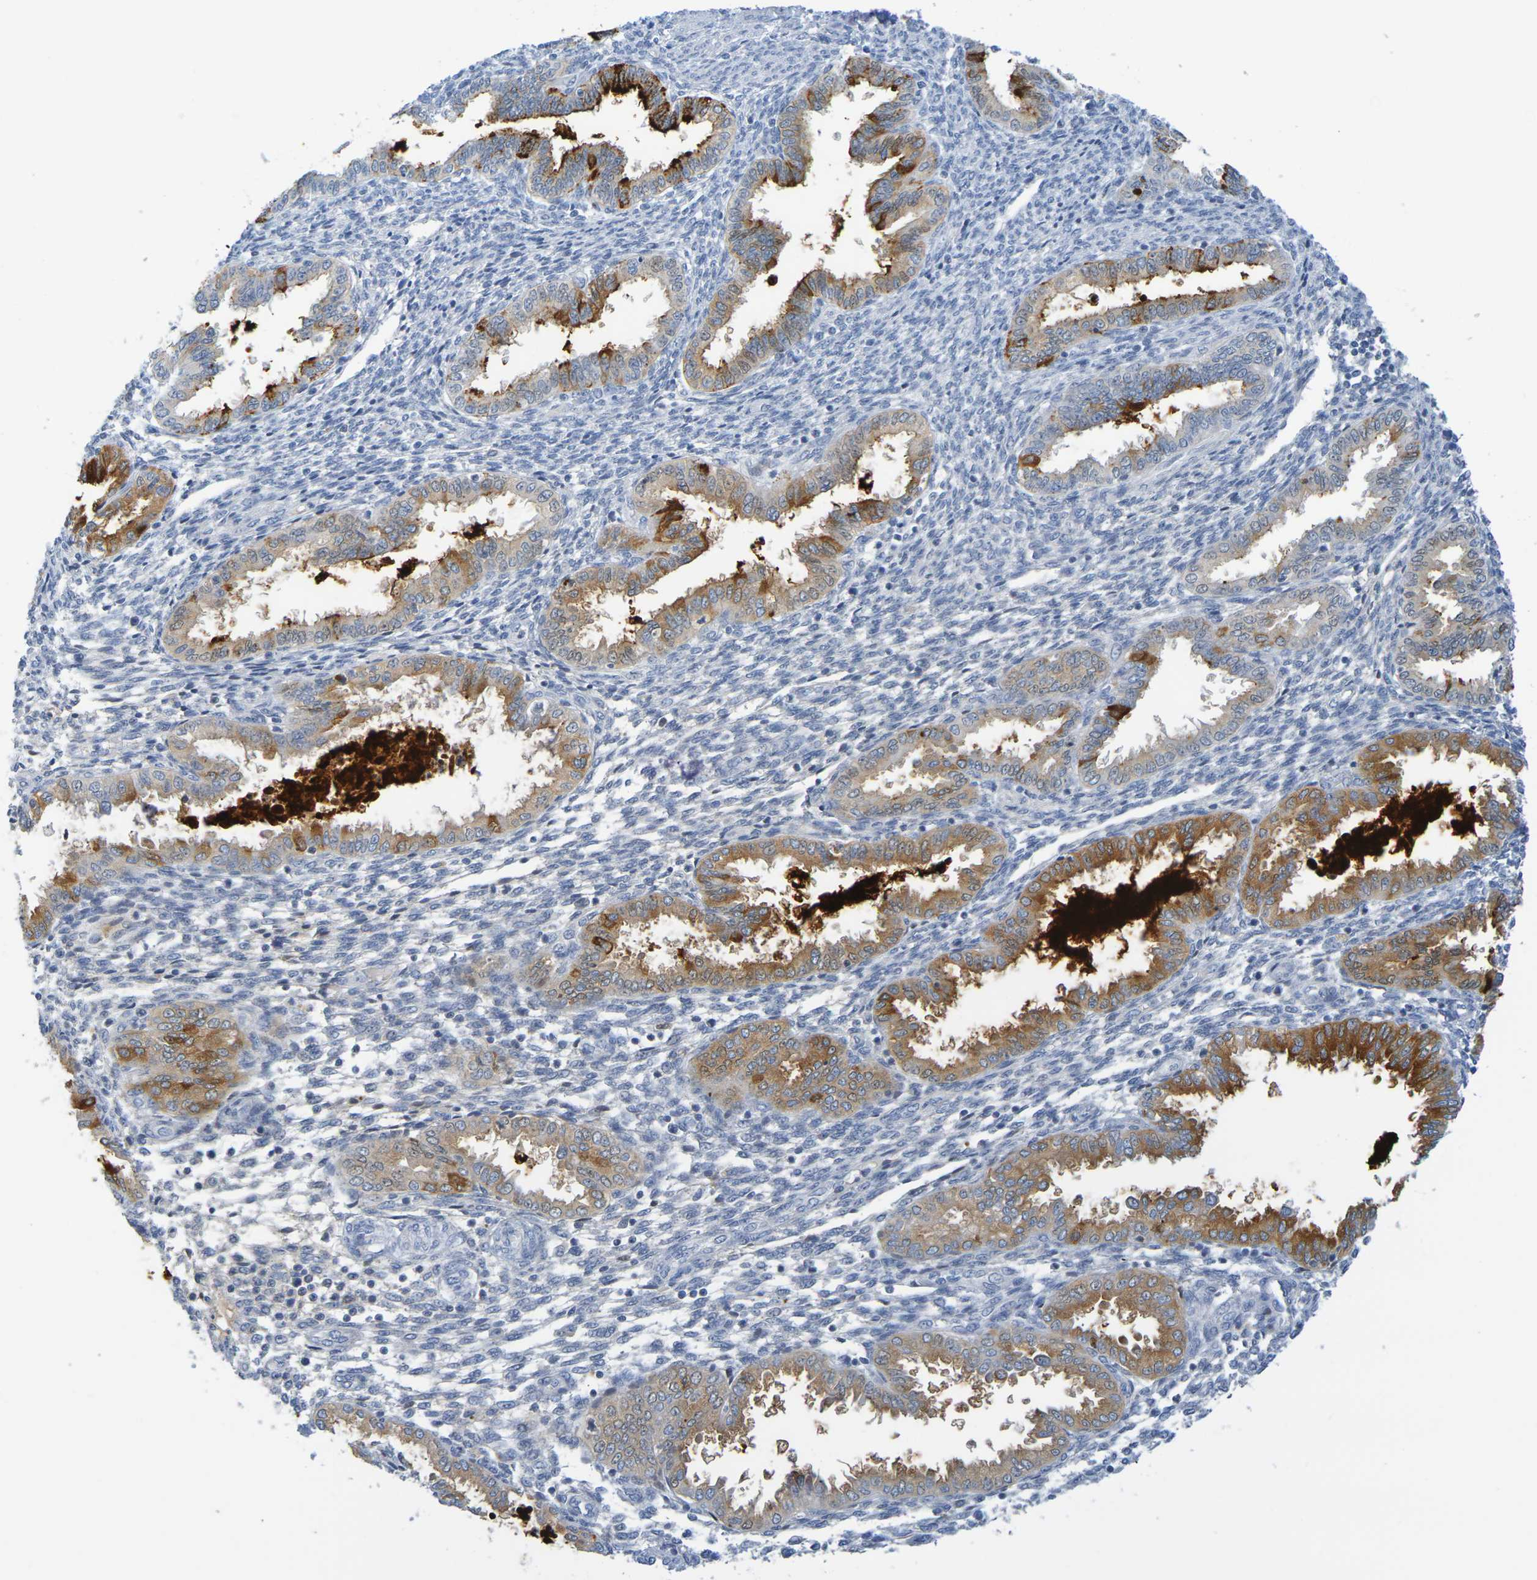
{"staining": {"intensity": "moderate", "quantity": "<25%", "location": "cytoplasmic/membranous"}, "tissue": "endometrium", "cell_type": "Cells in endometrial stroma", "image_type": "normal", "snomed": [{"axis": "morphology", "description": "Normal tissue, NOS"}, {"axis": "topography", "description": "Endometrium"}], "caption": "Immunohistochemistry (IHC) image of unremarkable endometrium stained for a protein (brown), which exhibits low levels of moderate cytoplasmic/membranous positivity in about <25% of cells in endometrial stroma.", "gene": "IL10", "patient": {"sex": "female", "age": 33}}